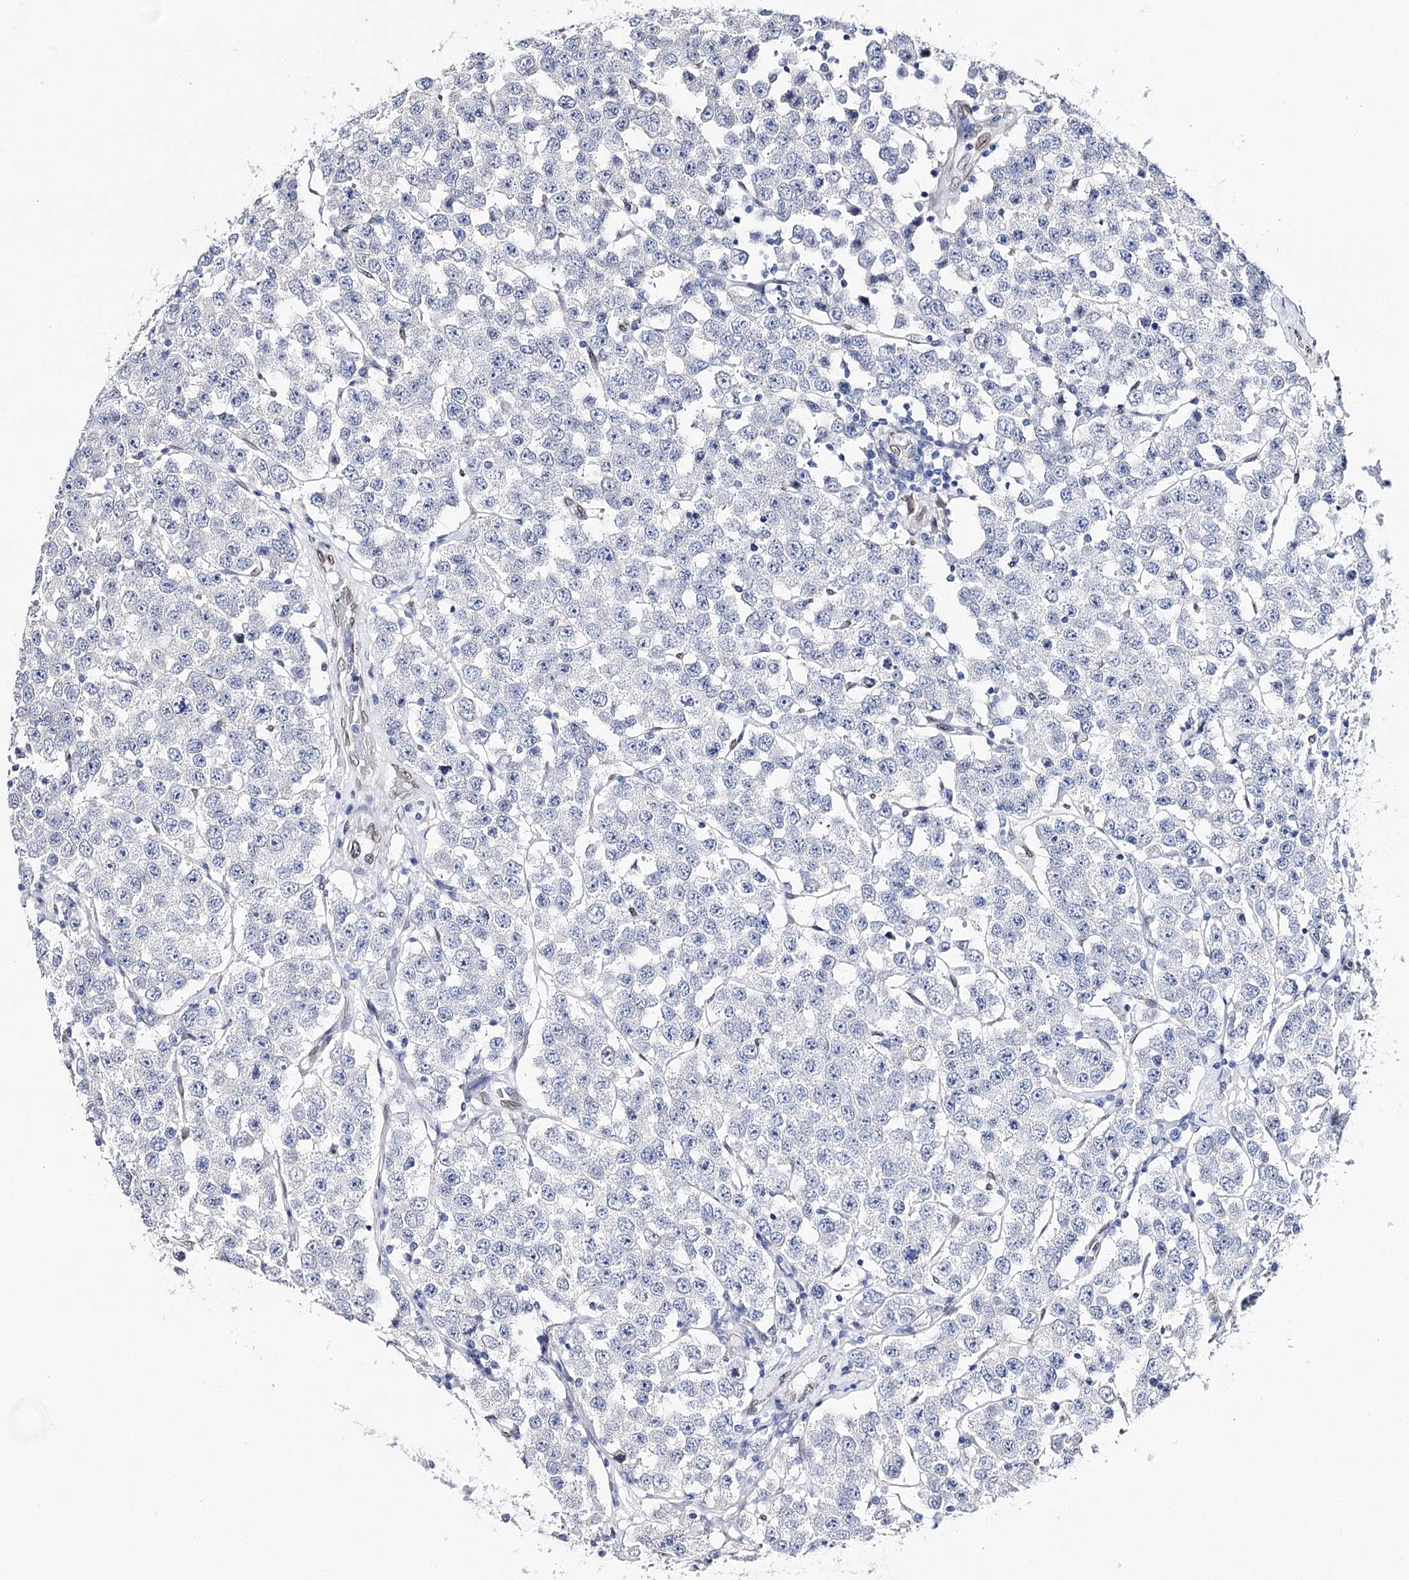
{"staining": {"intensity": "negative", "quantity": "none", "location": "none"}, "tissue": "testis cancer", "cell_type": "Tumor cells", "image_type": "cancer", "snomed": [{"axis": "morphology", "description": "Seminoma, NOS"}, {"axis": "topography", "description": "Testis"}], "caption": "Tumor cells show no significant protein positivity in seminoma (testis).", "gene": "TMEM201", "patient": {"sex": "male", "age": 28}}